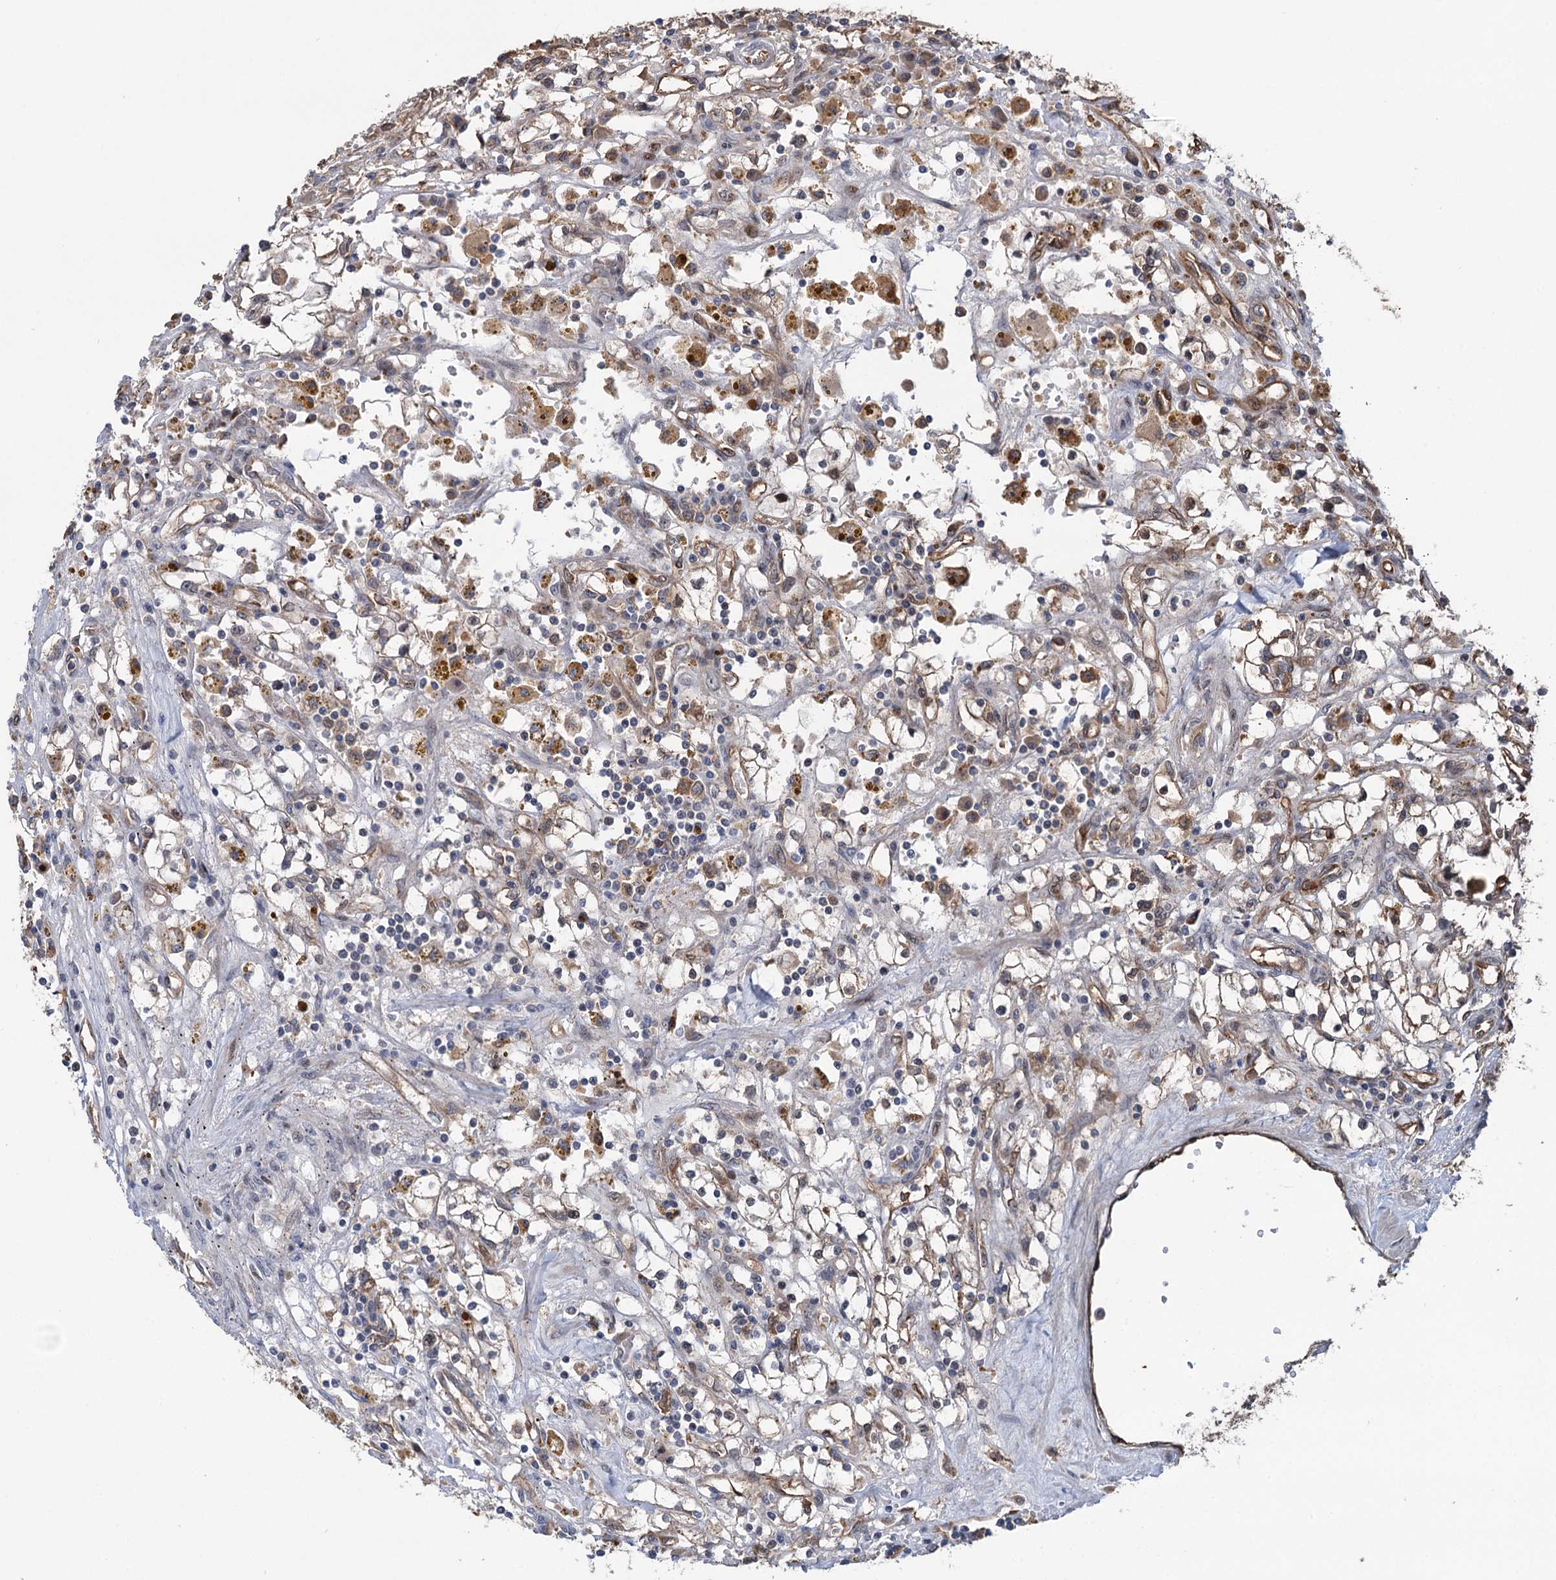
{"staining": {"intensity": "weak", "quantity": "<25%", "location": "cytoplasmic/membranous"}, "tissue": "renal cancer", "cell_type": "Tumor cells", "image_type": "cancer", "snomed": [{"axis": "morphology", "description": "Adenocarcinoma, NOS"}, {"axis": "topography", "description": "Kidney"}], "caption": "Tumor cells show no significant positivity in renal cancer (adenocarcinoma). (DAB (3,3'-diaminobenzidine) IHC, high magnification).", "gene": "NCAPD2", "patient": {"sex": "male", "age": 56}}